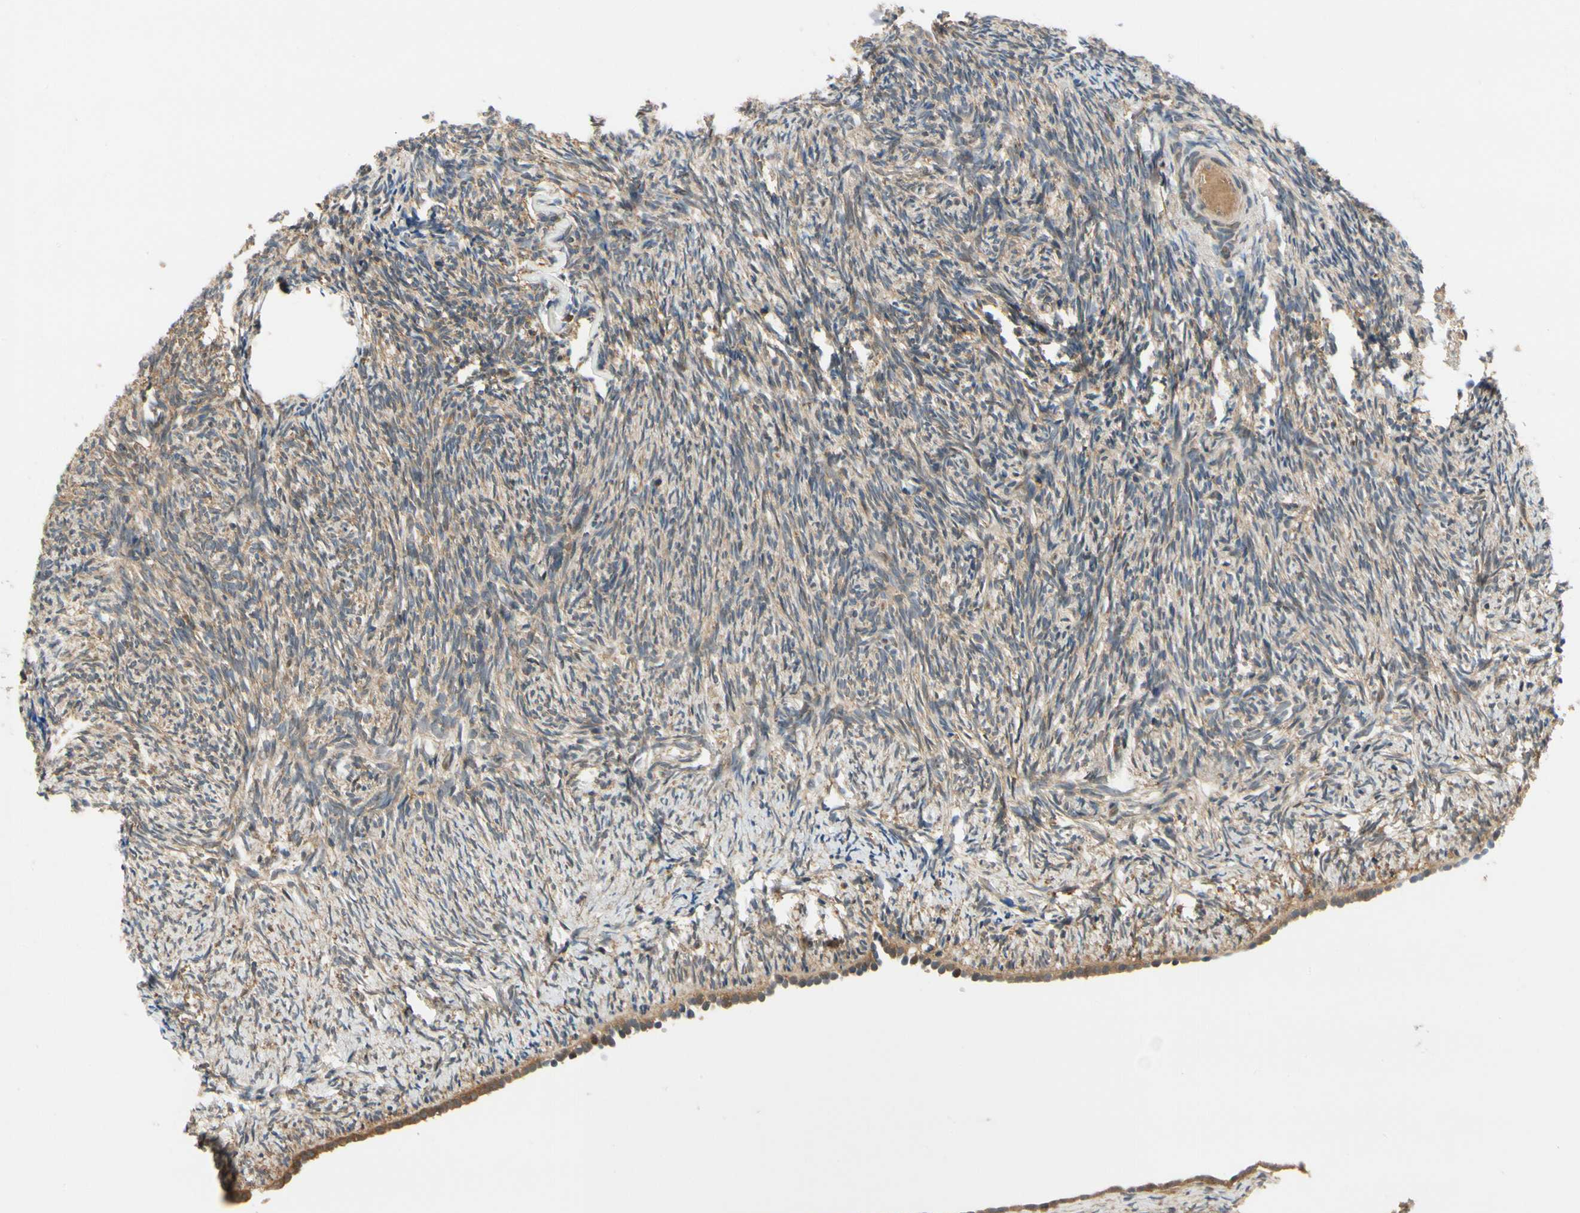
{"staining": {"intensity": "weak", "quantity": ">75%", "location": "cytoplasmic/membranous"}, "tissue": "ovary", "cell_type": "Ovarian stroma cells", "image_type": "normal", "snomed": [{"axis": "morphology", "description": "Normal tissue, NOS"}, {"axis": "topography", "description": "Ovary"}], "caption": "Immunohistochemical staining of unremarkable ovary demonstrates low levels of weak cytoplasmic/membranous staining in about >75% of ovarian stroma cells.", "gene": "TDRP", "patient": {"sex": "female", "age": 60}}